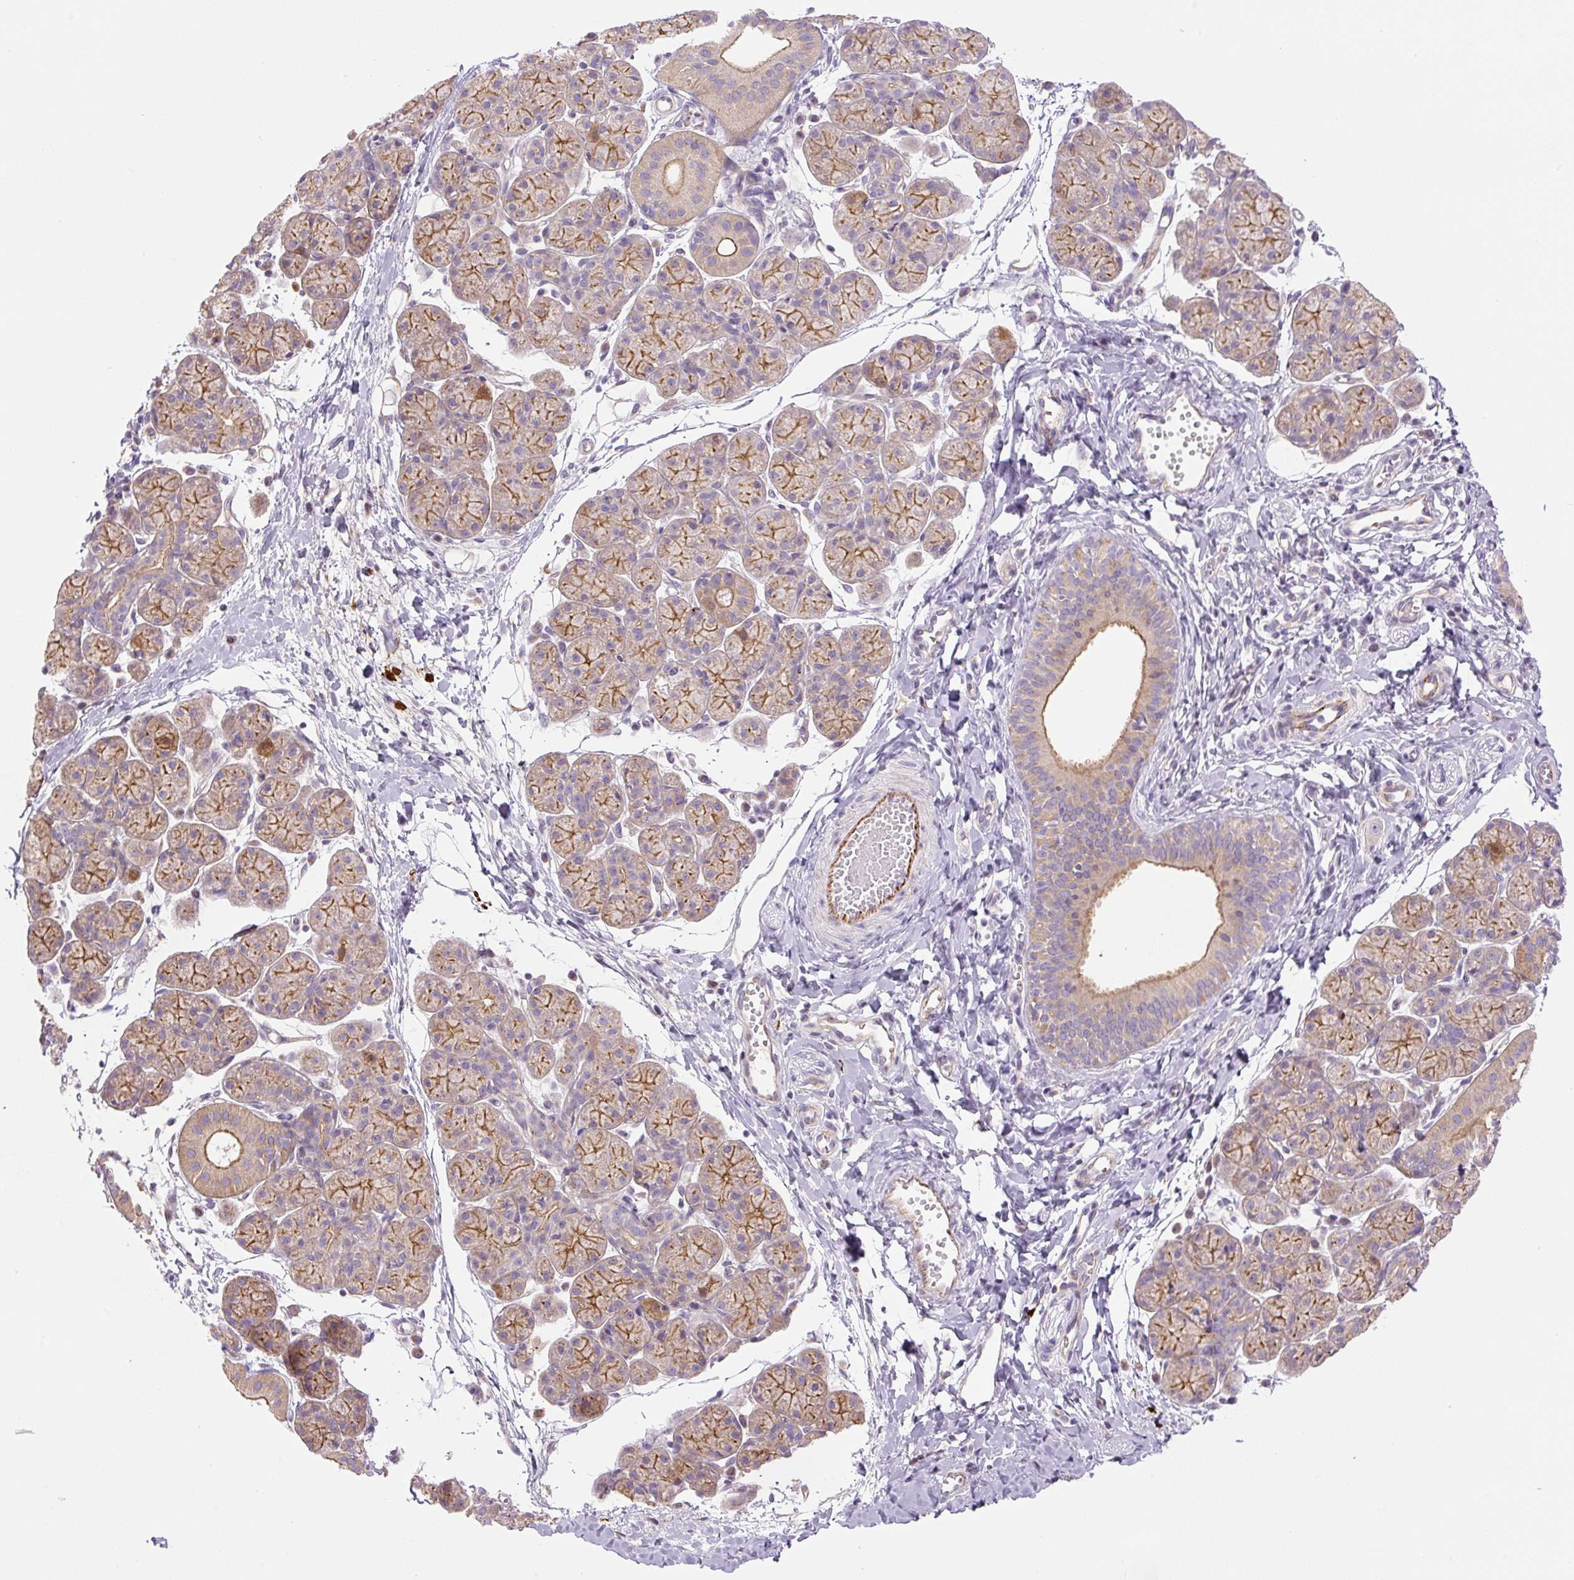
{"staining": {"intensity": "moderate", "quantity": ">75%", "location": "cytoplasmic/membranous"}, "tissue": "salivary gland", "cell_type": "Glandular cells", "image_type": "normal", "snomed": [{"axis": "morphology", "description": "Normal tissue, NOS"}, {"axis": "morphology", "description": "Inflammation, NOS"}, {"axis": "topography", "description": "Lymph node"}, {"axis": "topography", "description": "Salivary gland"}], "caption": "A brown stain shows moderate cytoplasmic/membranous staining of a protein in glandular cells of normal salivary gland. Ihc stains the protein in brown and the nuclei are stained blue.", "gene": "CCNI2", "patient": {"sex": "male", "age": 3}}